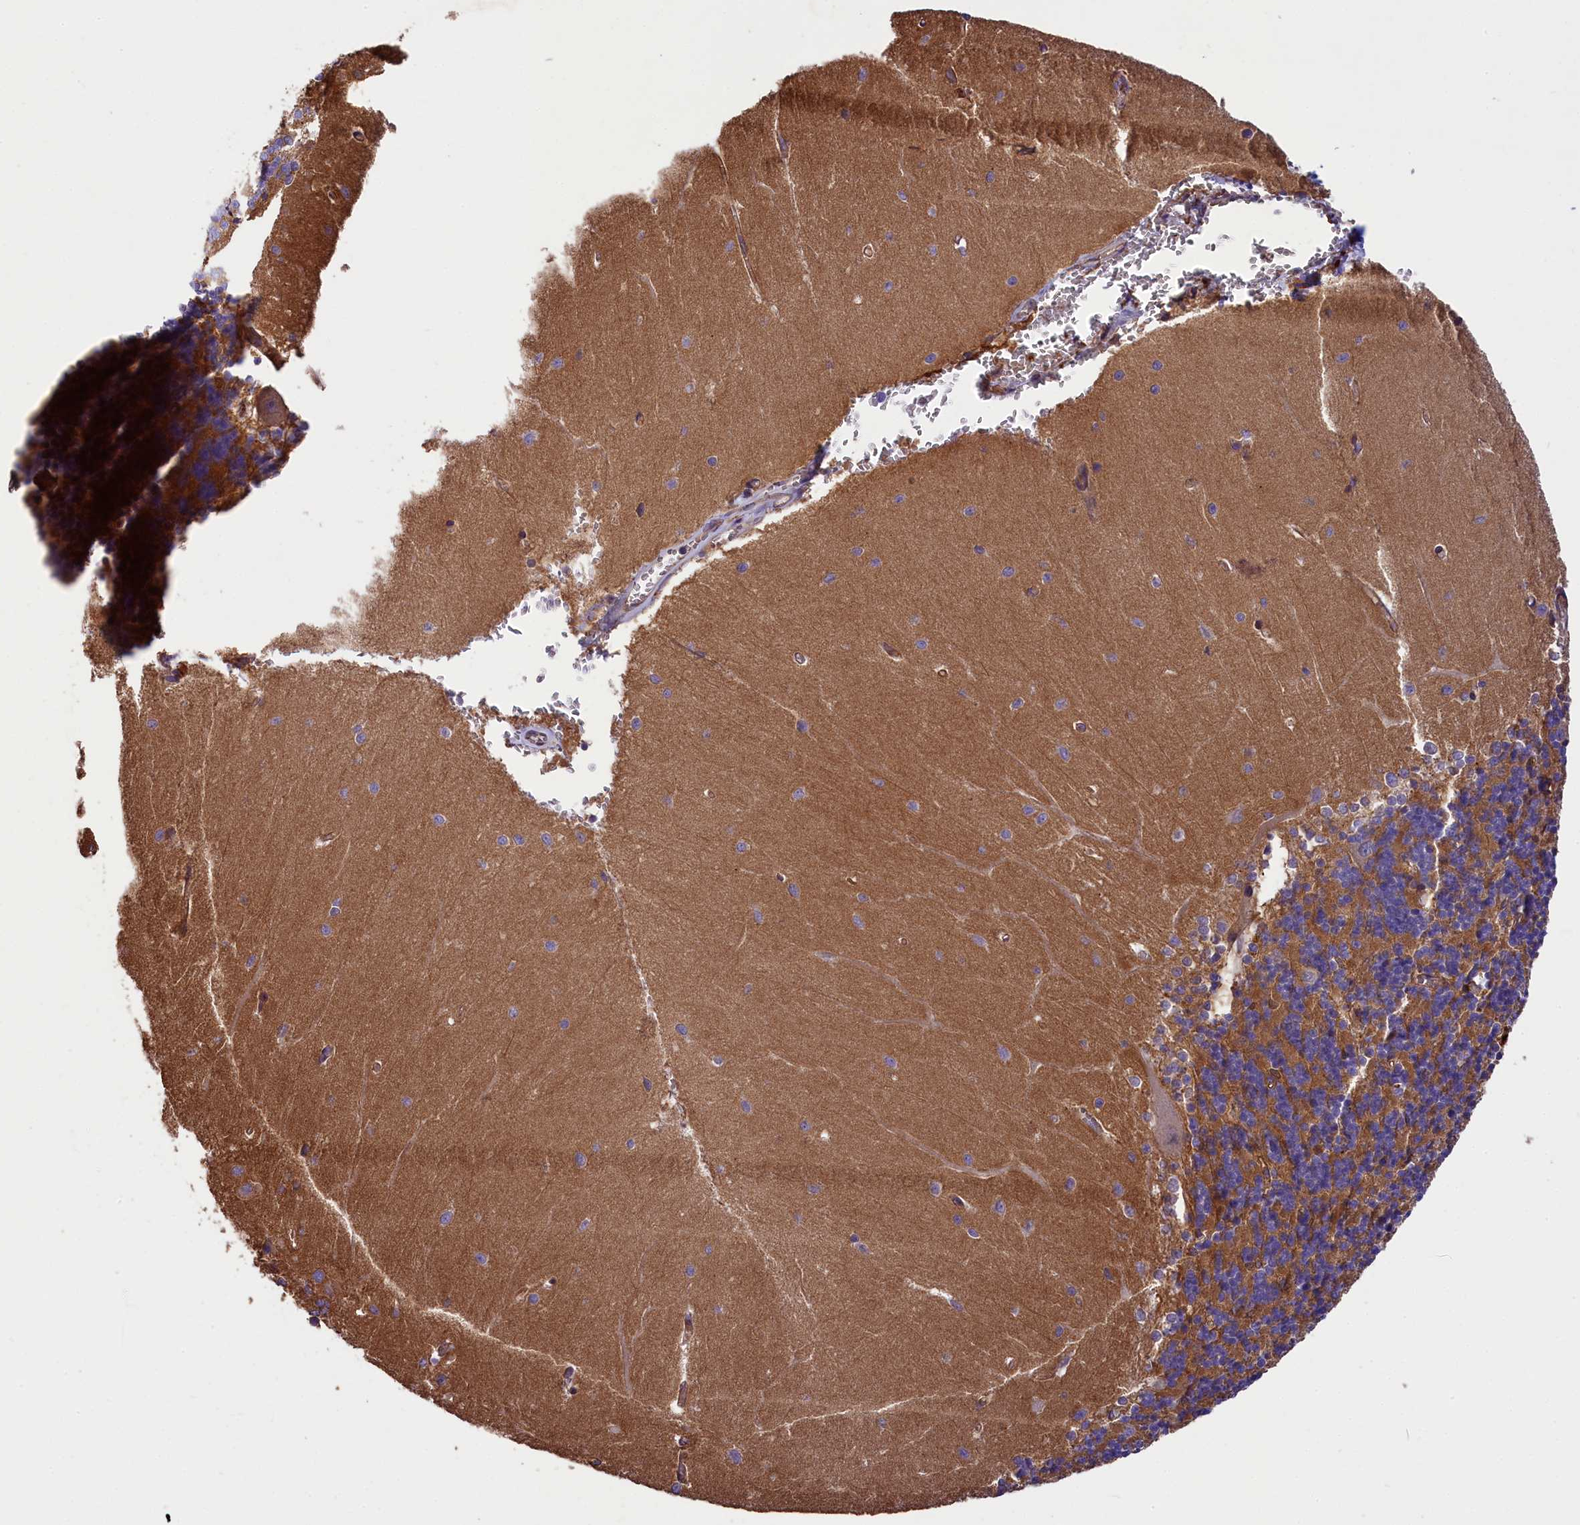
{"staining": {"intensity": "moderate", "quantity": ">75%", "location": "cytoplasmic/membranous"}, "tissue": "cerebellum", "cell_type": "Cells in granular layer", "image_type": "normal", "snomed": [{"axis": "morphology", "description": "Normal tissue, NOS"}, {"axis": "topography", "description": "Cerebellum"}], "caption": "Protein staining by immunohistochemistry (IHC) displays moderate cytoplasmic/membranous staining in about >75% of cells in granular layer in normal cerebellum.", "gene": "ERMARD", "patient": {"sex": "male", "age": 37}}